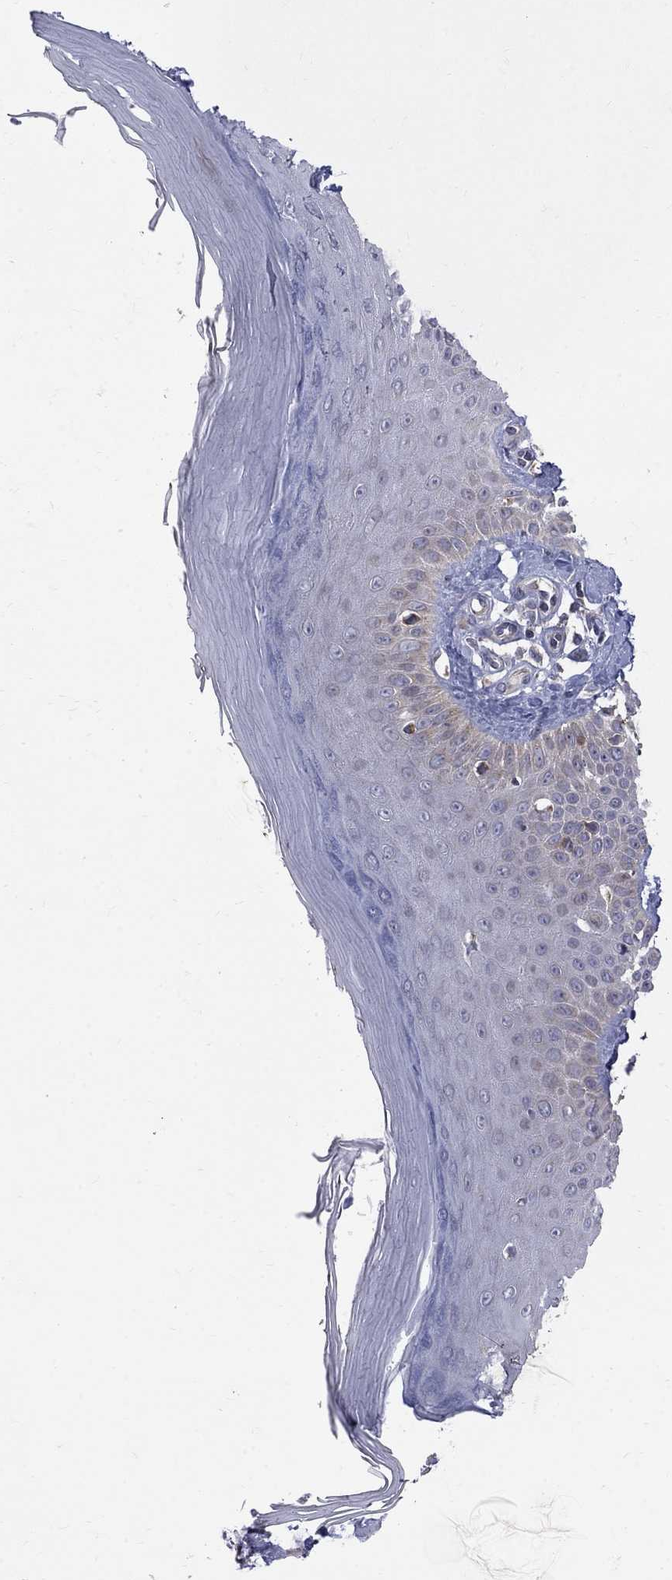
{"staining": {"intensity": "negative", "quantity": "none", "location": "none"}, "tissue": "skin", "cell_type": "Fibroblasts", "image_type": "normal", "snomed": [{"axis": "morphology", "description": "Normal tissue, NOS"}, {"axis": "morphology", "description": "Inflammation, NOS"}, {"axis": "morphology", "description": "Fibrosis, NOS"}, {"axis": "topography", "description": "Skin"}], "caption": "High power microscopy photomicrograph of an immunohistochemistry image of unremarkable skin, revealing no significant expression in fibroblasts.", "gene": "SH2B1", "patient": {"sex": "male", "age": 71}}